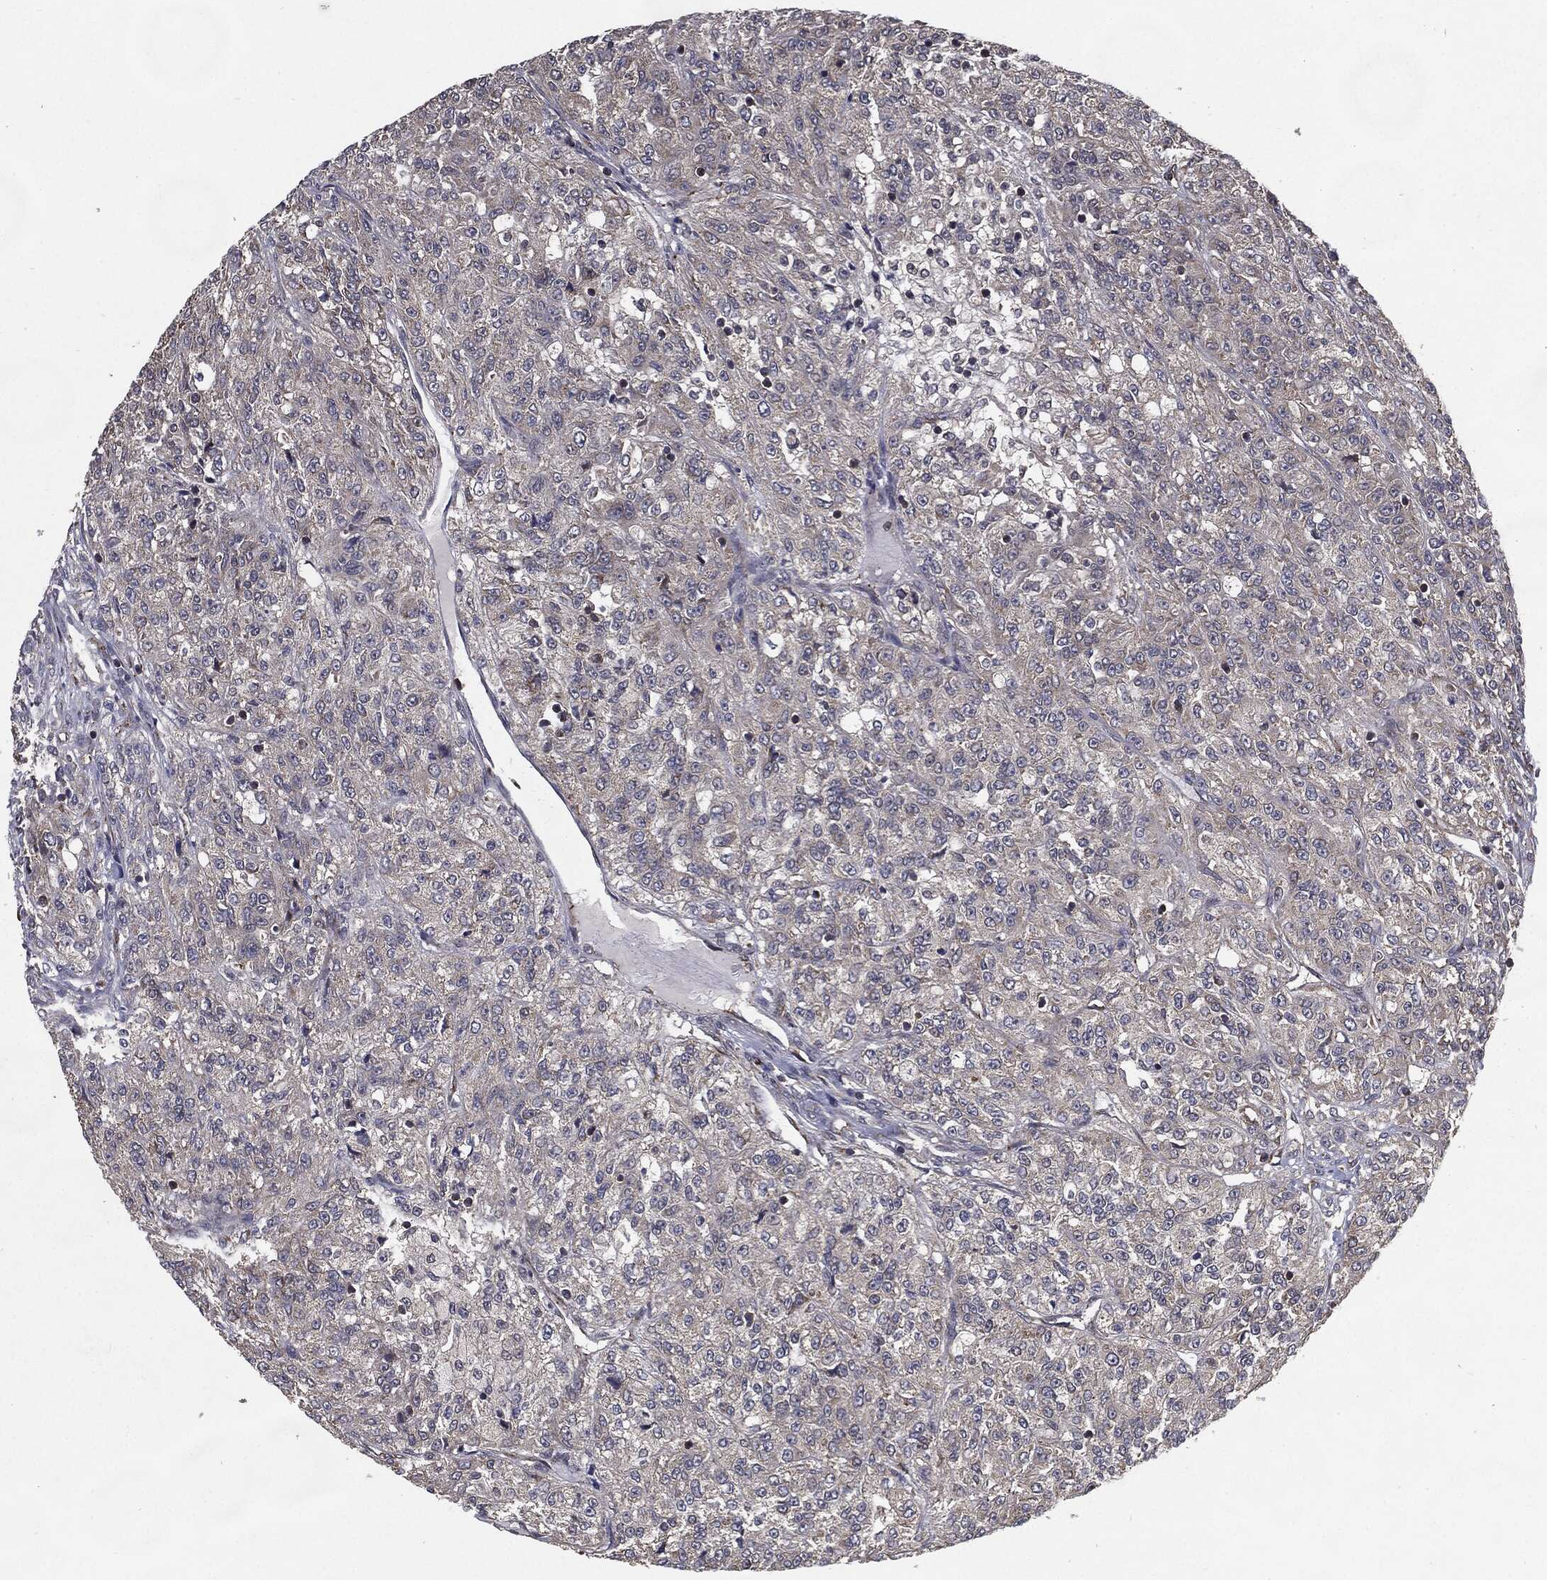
{"staining": {"intensity": "negative", "quantity": "none", "location": "none"}, "tissue": "renal cancer", "cell_type": "Tumor cells", "image_type": "cancer", "snomed": [{"axis": "morphology", "description": "Adenocarcinoma, NOS"}, {"axis": "topography", "description": "Kidney"}], "caption": "A photomicrograph of human renal cancer is negative for staining in tumor cells.", "gene": "HDAC5", "patient": {"sex": "female", "age": 63}}